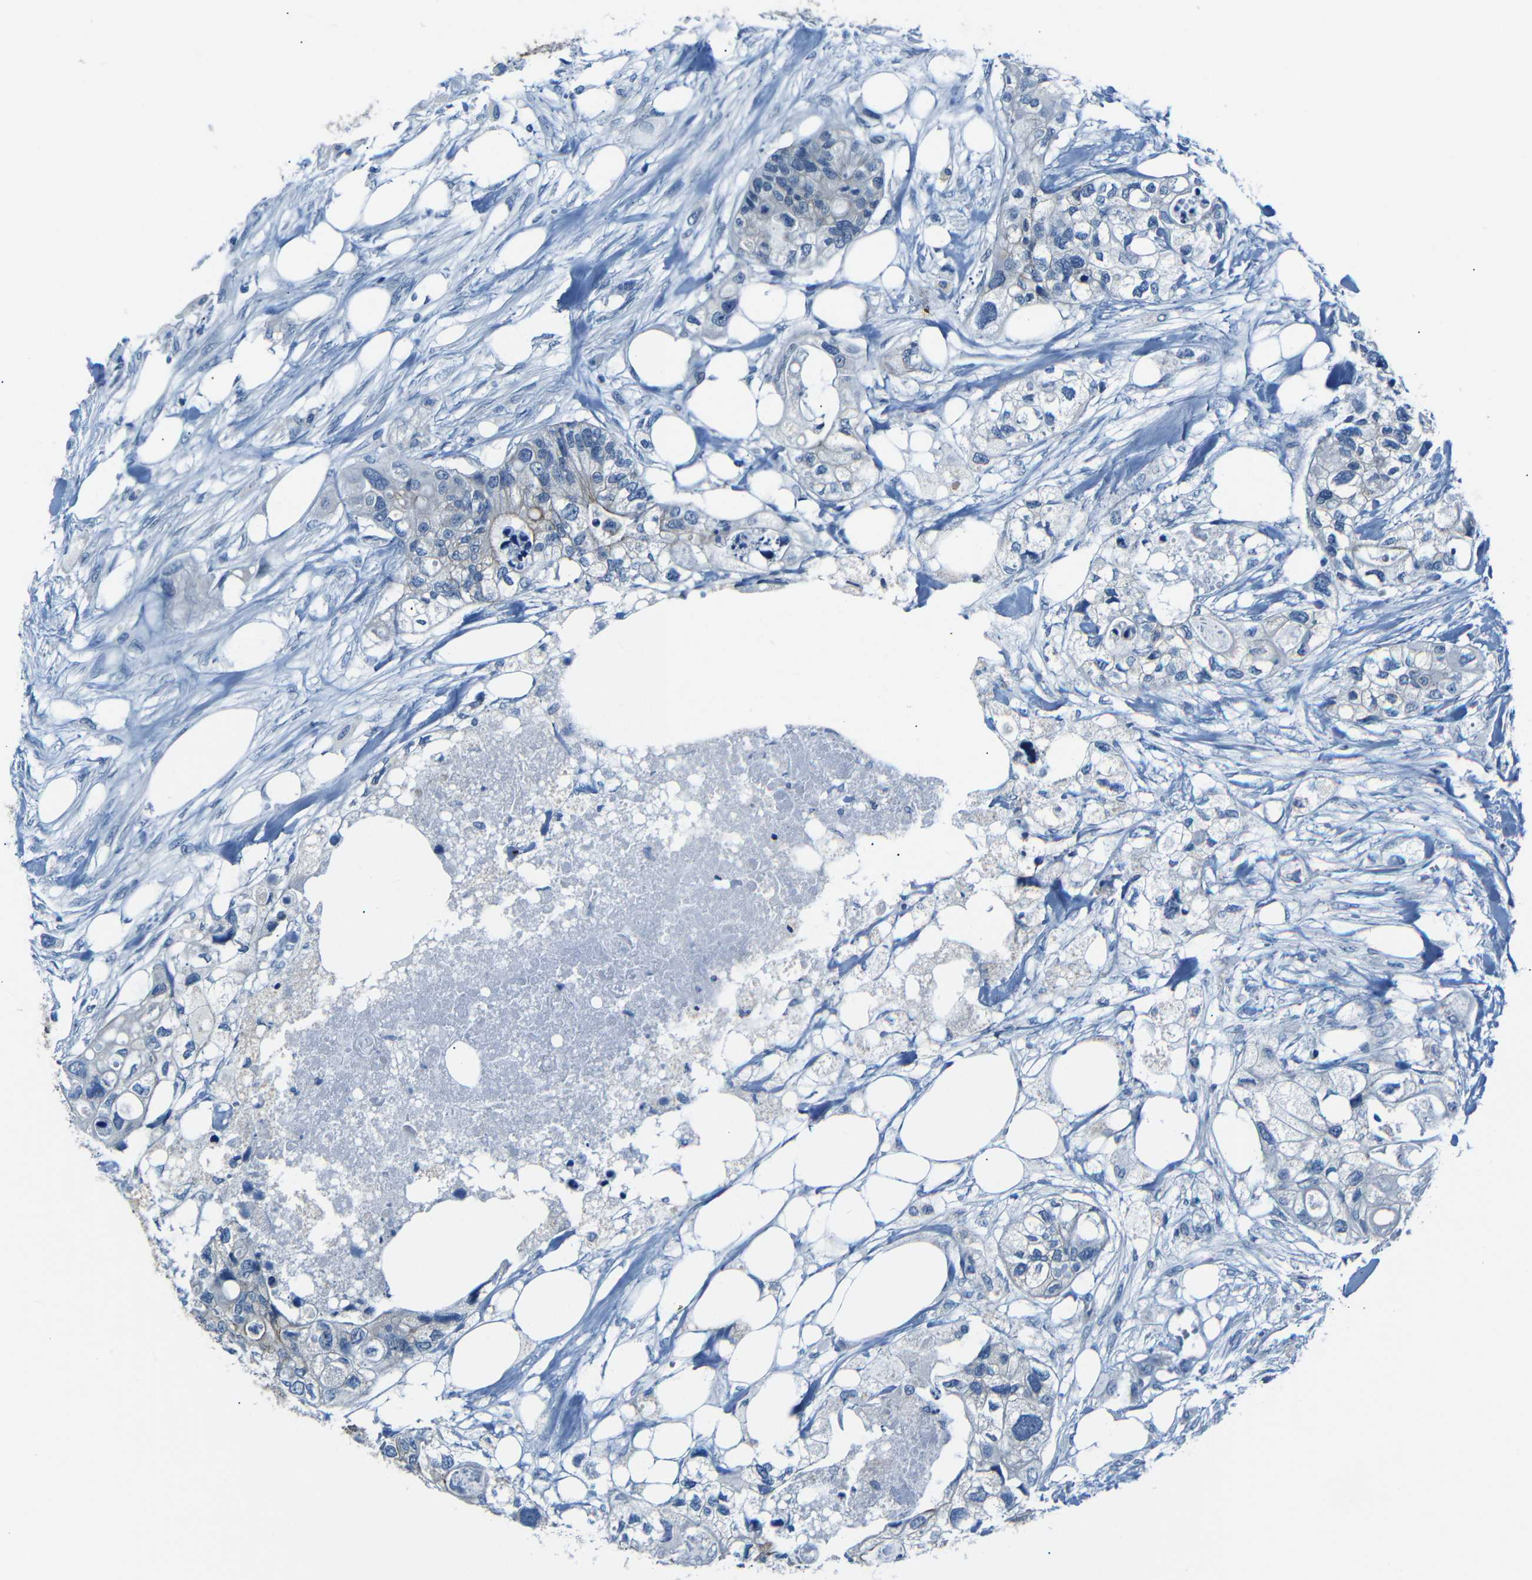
{"staining": {"intensity": "moderate", "quantity": "<25%", "location": "cytoplasmic/membranous"}, "tissue": "colorectal cancer", "cell_type": "Tumor cells", "image_type": "cancer", "snomed": [{"axis": "morphology", "description": "Adenocarcinoma, NOS"}, {"axis": "topography", "description": "Colon"}], "caption": "Immunohistochemical staining of colorectal cancer reveals moderate cytoplasmic/membranous protein positivity in about <25% of tumor cells.", "gene": "ANK3", "patient": {"sex": "female", "age": 57}}